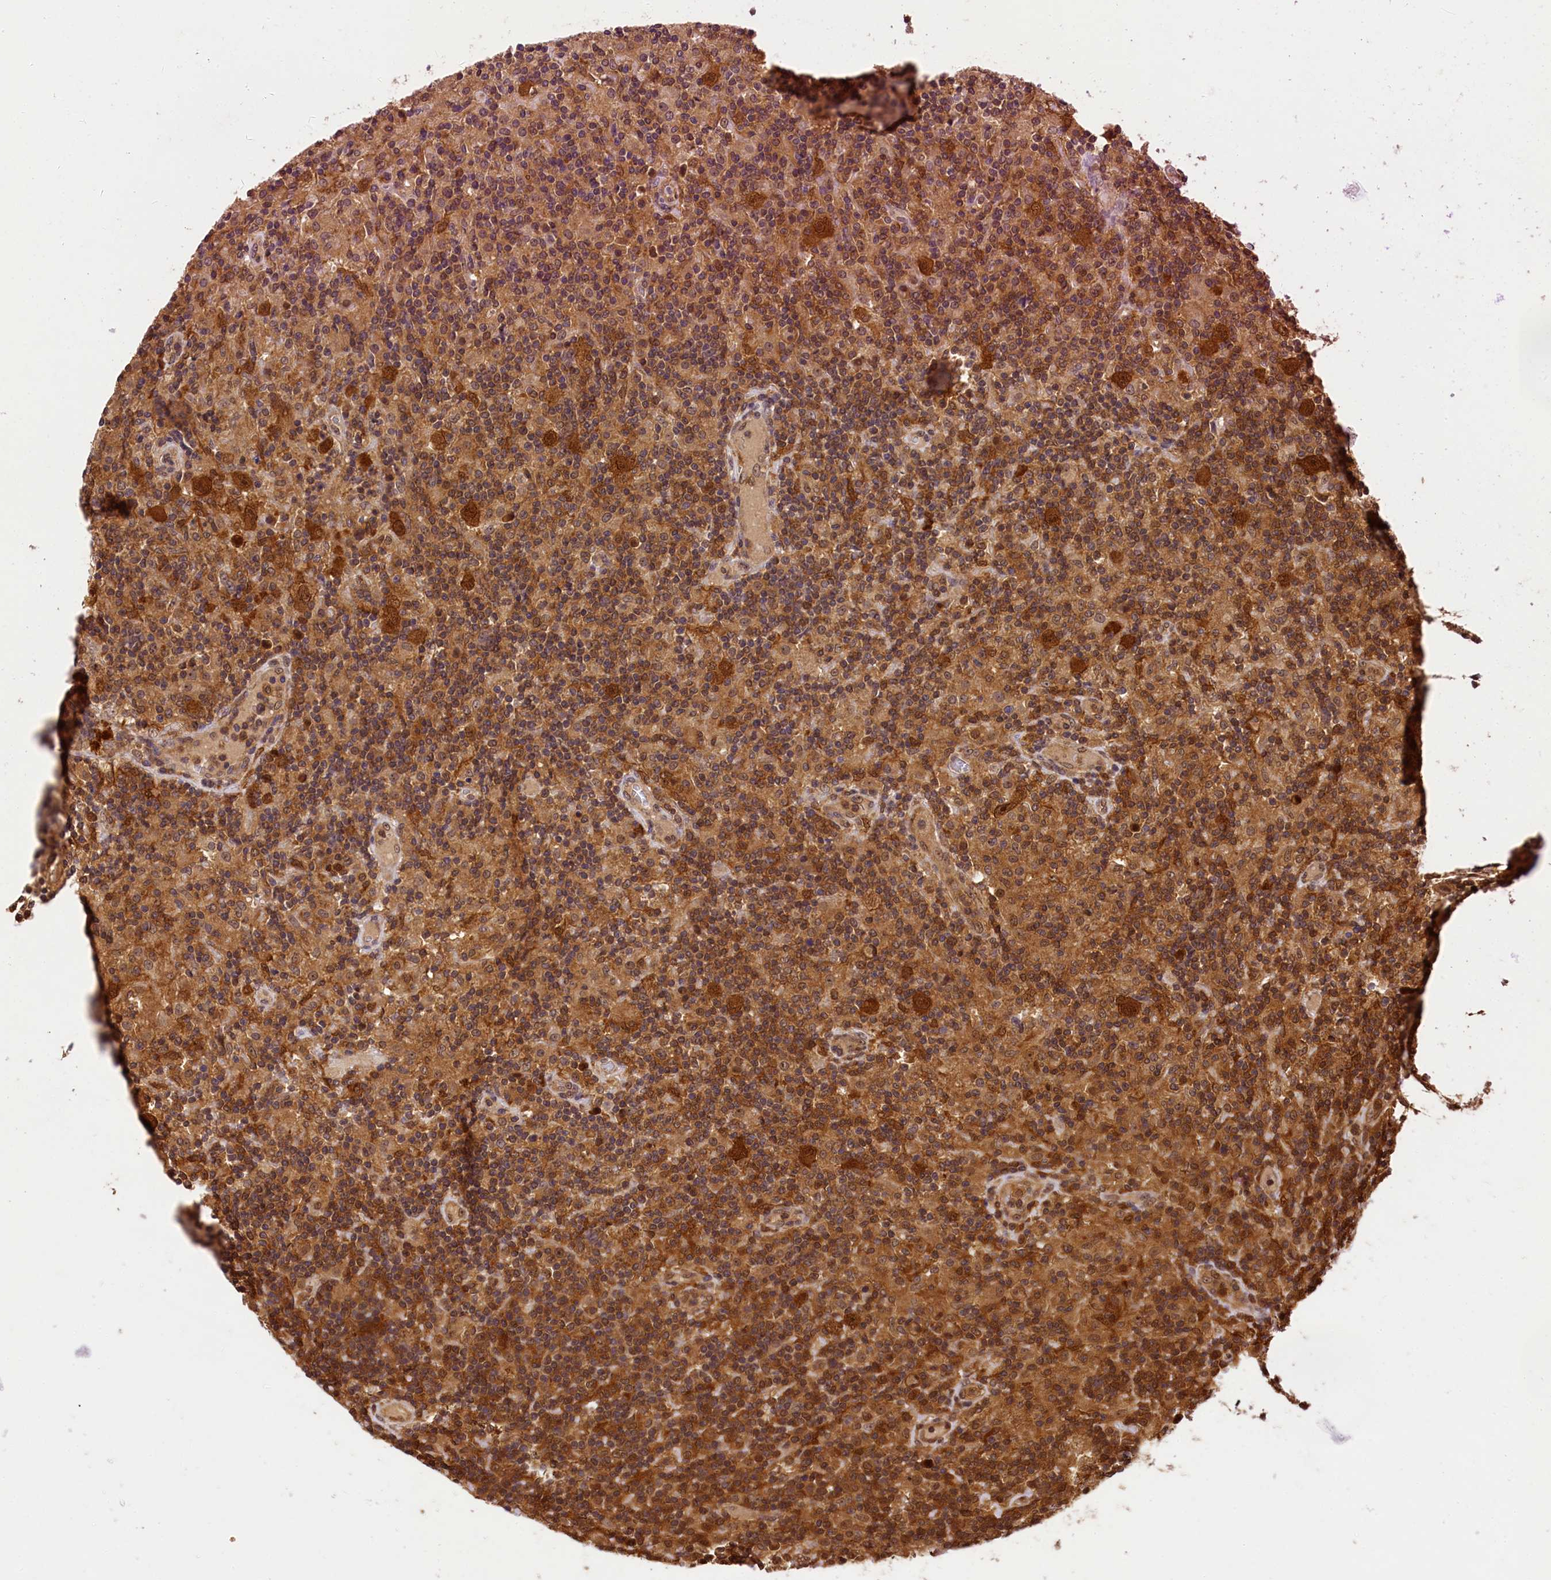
{"staining": {"intensity": "strong", "quantity": ">75%", "location": "cytoplasmic/membranous,nuclear"}, "tissue": "lymphoma", "cell_type": "Tumor cells", "image_type": "cancer", "snomed": [{"axis": "morphology", "description": "Hodgkin's disease, NOS"}, {"axis": "topography", "description": "Lymph node"}], "caption": "DAB immunohistochemical staining of human lymphoma displays strong cytoplasmic/membranous and nuclear protein staining in approximately >75% of tumor cells.", "gene": "EIF6", "patient": {"sex": "male", "age": 70}}